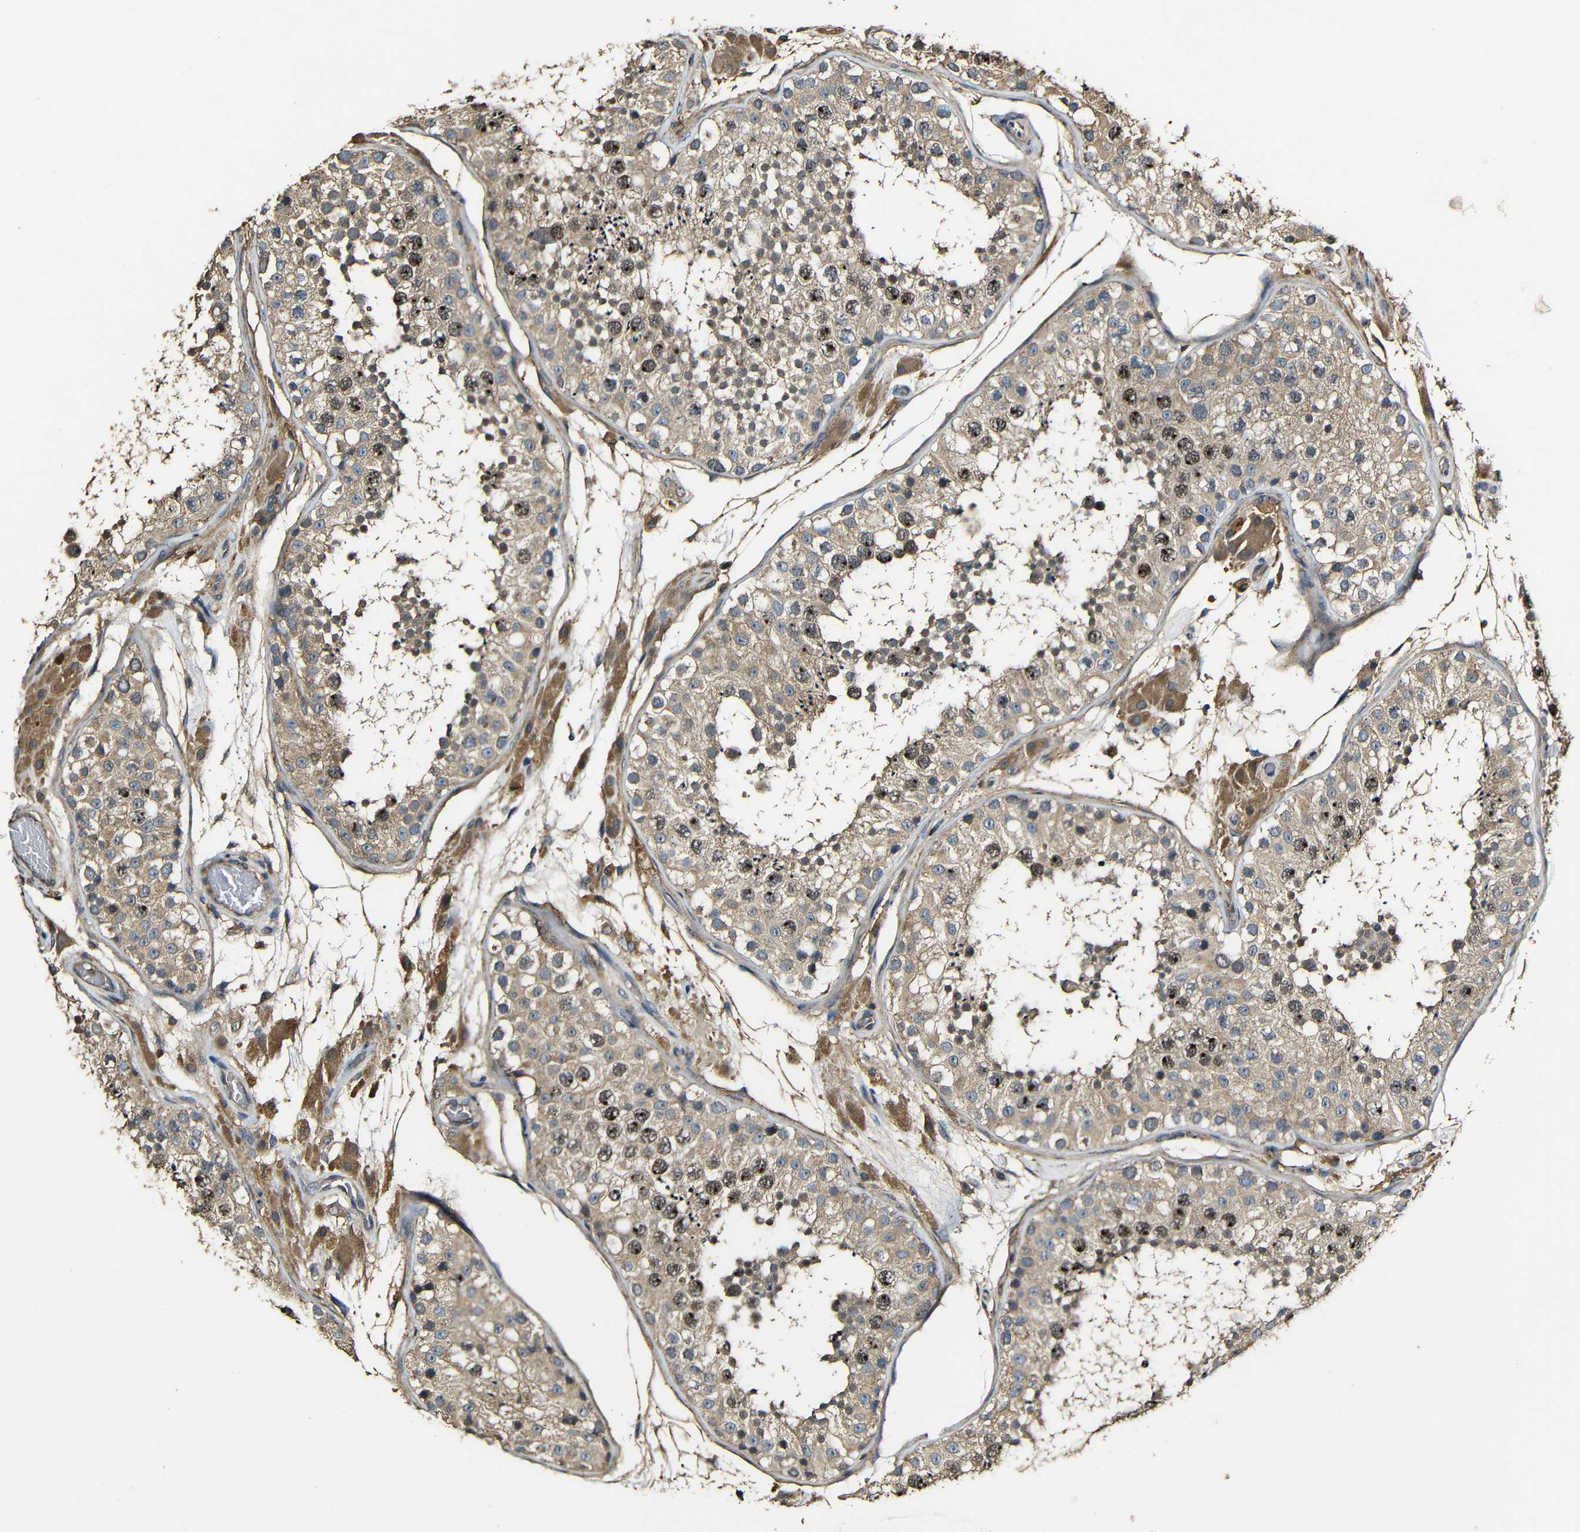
{"staining": {"intensity": "moderate", "quantity": ">75%", "location": "cytoplasmic/membranous,nuclear"}, "tissue": "testis", "cell_type": "Cells in seminiferous ducts", "image_type": "normal", "snomed": [{"axis": "morphology", "description": "Normal tissue, NOS"}, {"axis": "topography", "description": "Testis"}, {"axis": "topography", "description": "Epididymis"}], "caption": "Moderate cytoplasmic/membranous,nuclear protein staining is present in approximately >75% of cells in seminiferous ducts in testis. (Brightfield microscopy of DAB IHC at high magnification).", "gene": "CASP8", "patient": {"sex": "male", "age": 26}}